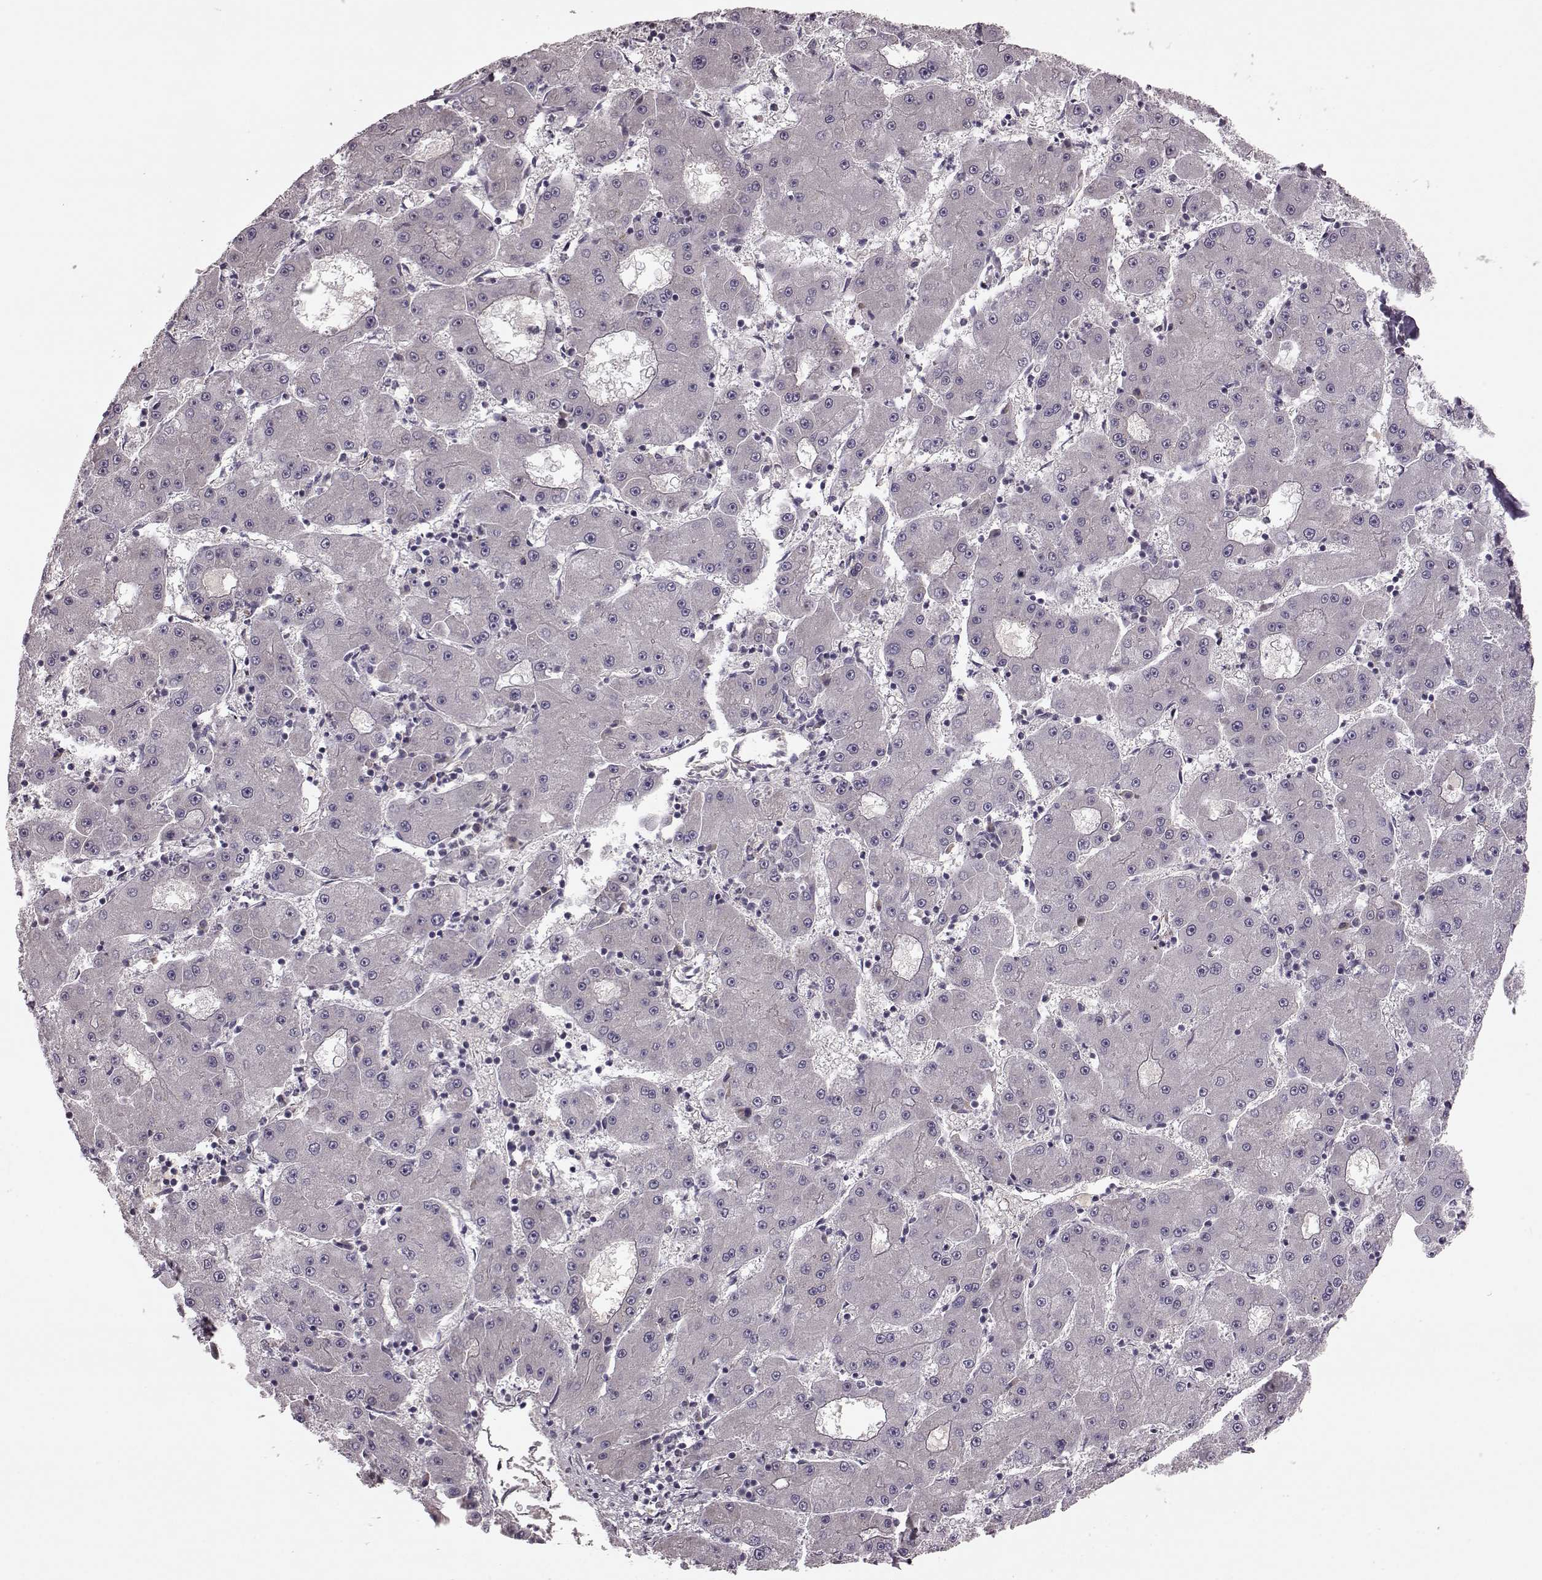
{"staining": {"intensity": "negative", "quantity": "none", "location": "none"}, "tissue": "liver cancer", "cell_type": "Tumor cells", "image_type": "cancer", "snomed": [{"axis": "morphology", "description": "Carcinoma, Hepatocellular, NOS"}, {"axis": "topography", "description": "Liver"}], "caption": "Tumor cells show no significant staining in liver cancer.", "gene": "NTF3", "patient": {"sex": "male", "age": 73}}